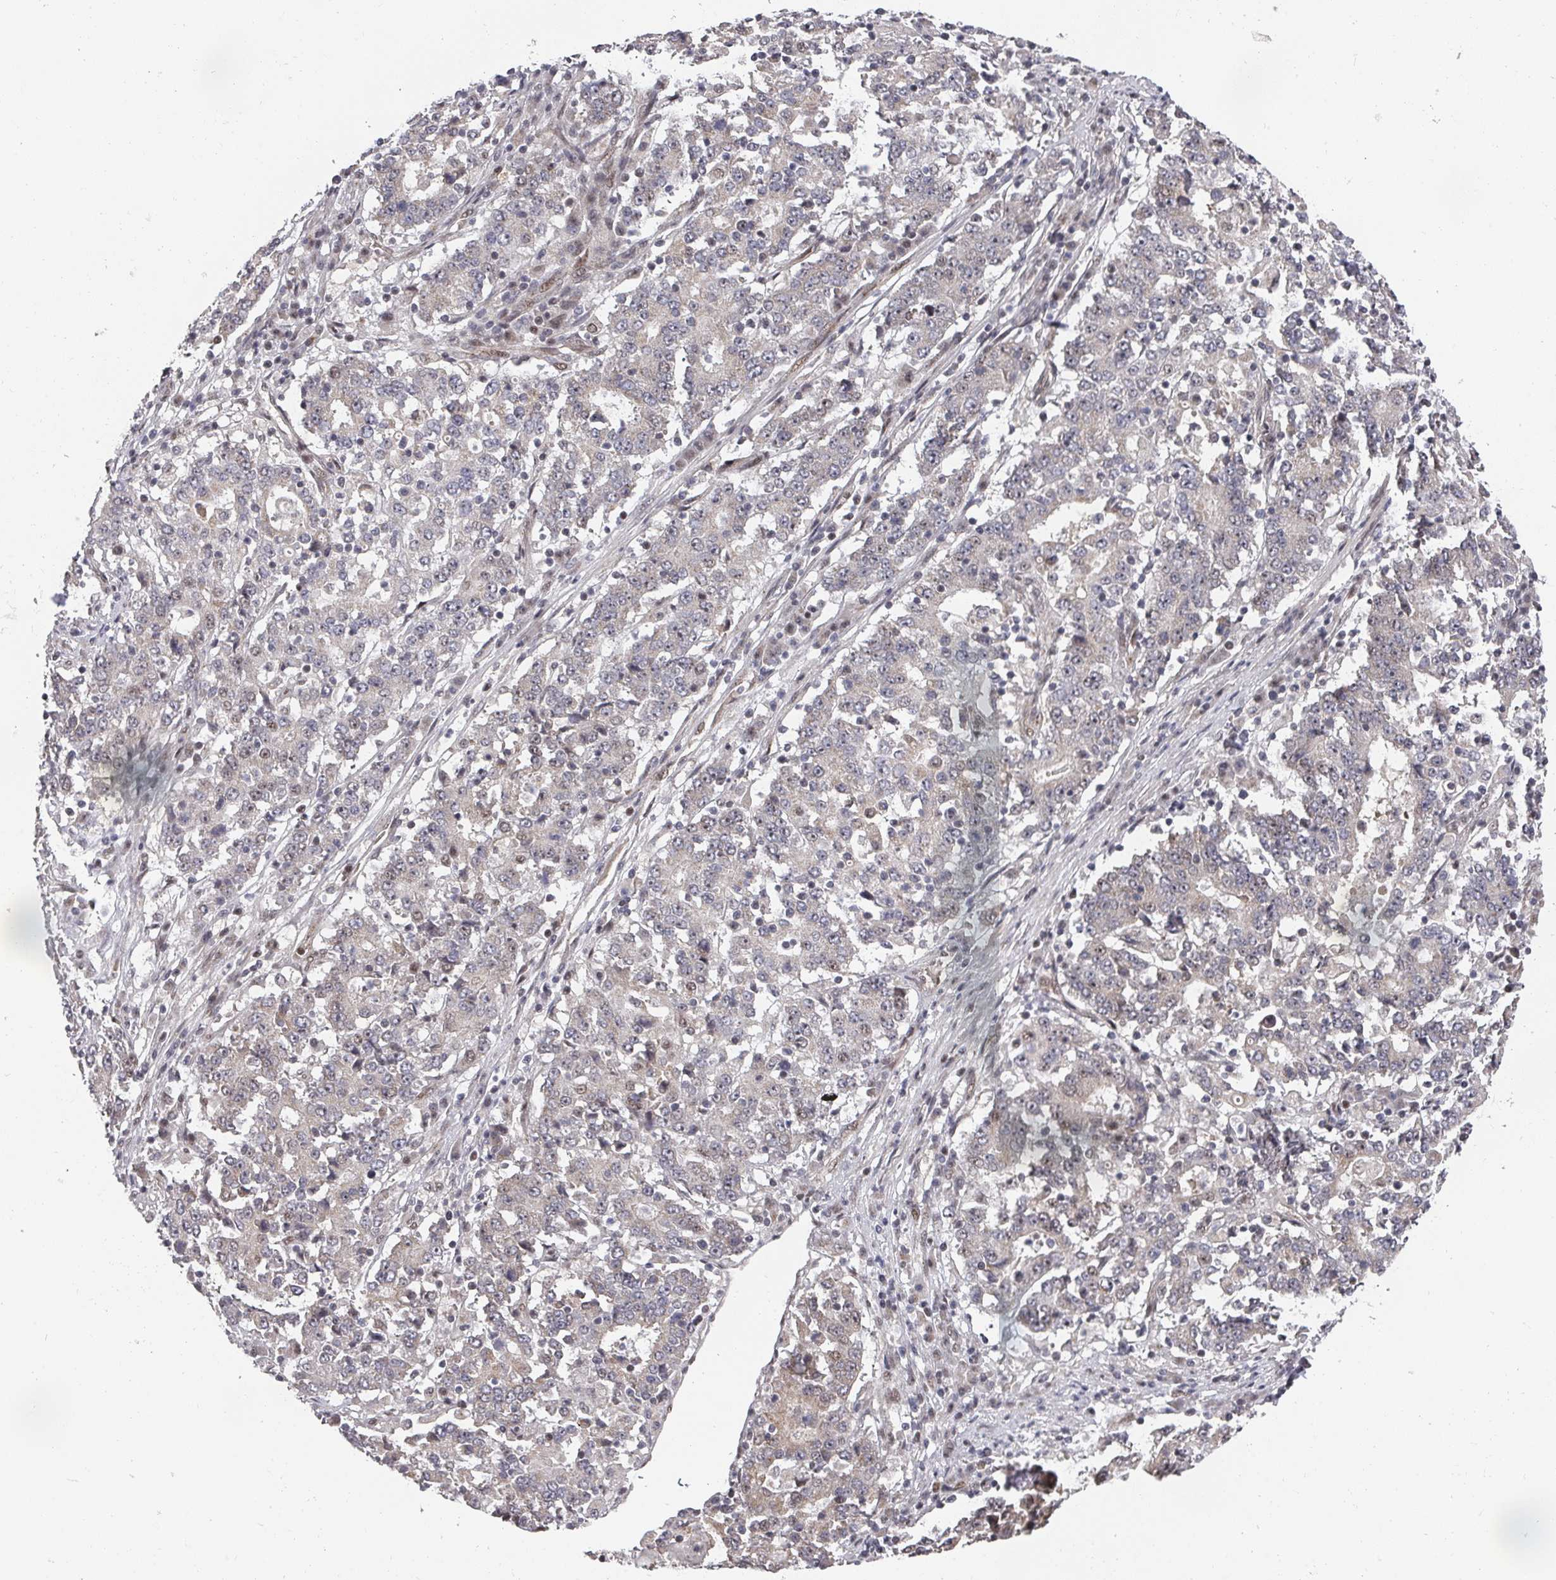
{"staining": {"intensity": "weak", "quantity": "25%-75%", "location": "cytoplasmic/membranous"}, "tissue": "stomach cancer", "cell_type": "Tumor cells", "image_type": "cancer", "snomed": [{"axis": "morphology", "description": "Adenocarcinoma, NOS"}, {"axis": "topography", "description": "Stomach"}], "caption": "This photomicrograph reveals stomach cancer (adenocarcinoma) stained with IHC to label a protein in brown. The cytoplasmic/membranous of tumor cells show weak positivity for the protein. Nuclei are counter-stained blue.", "gene": "KIF1C", "patient": {"sex": "male", "age": 59}}